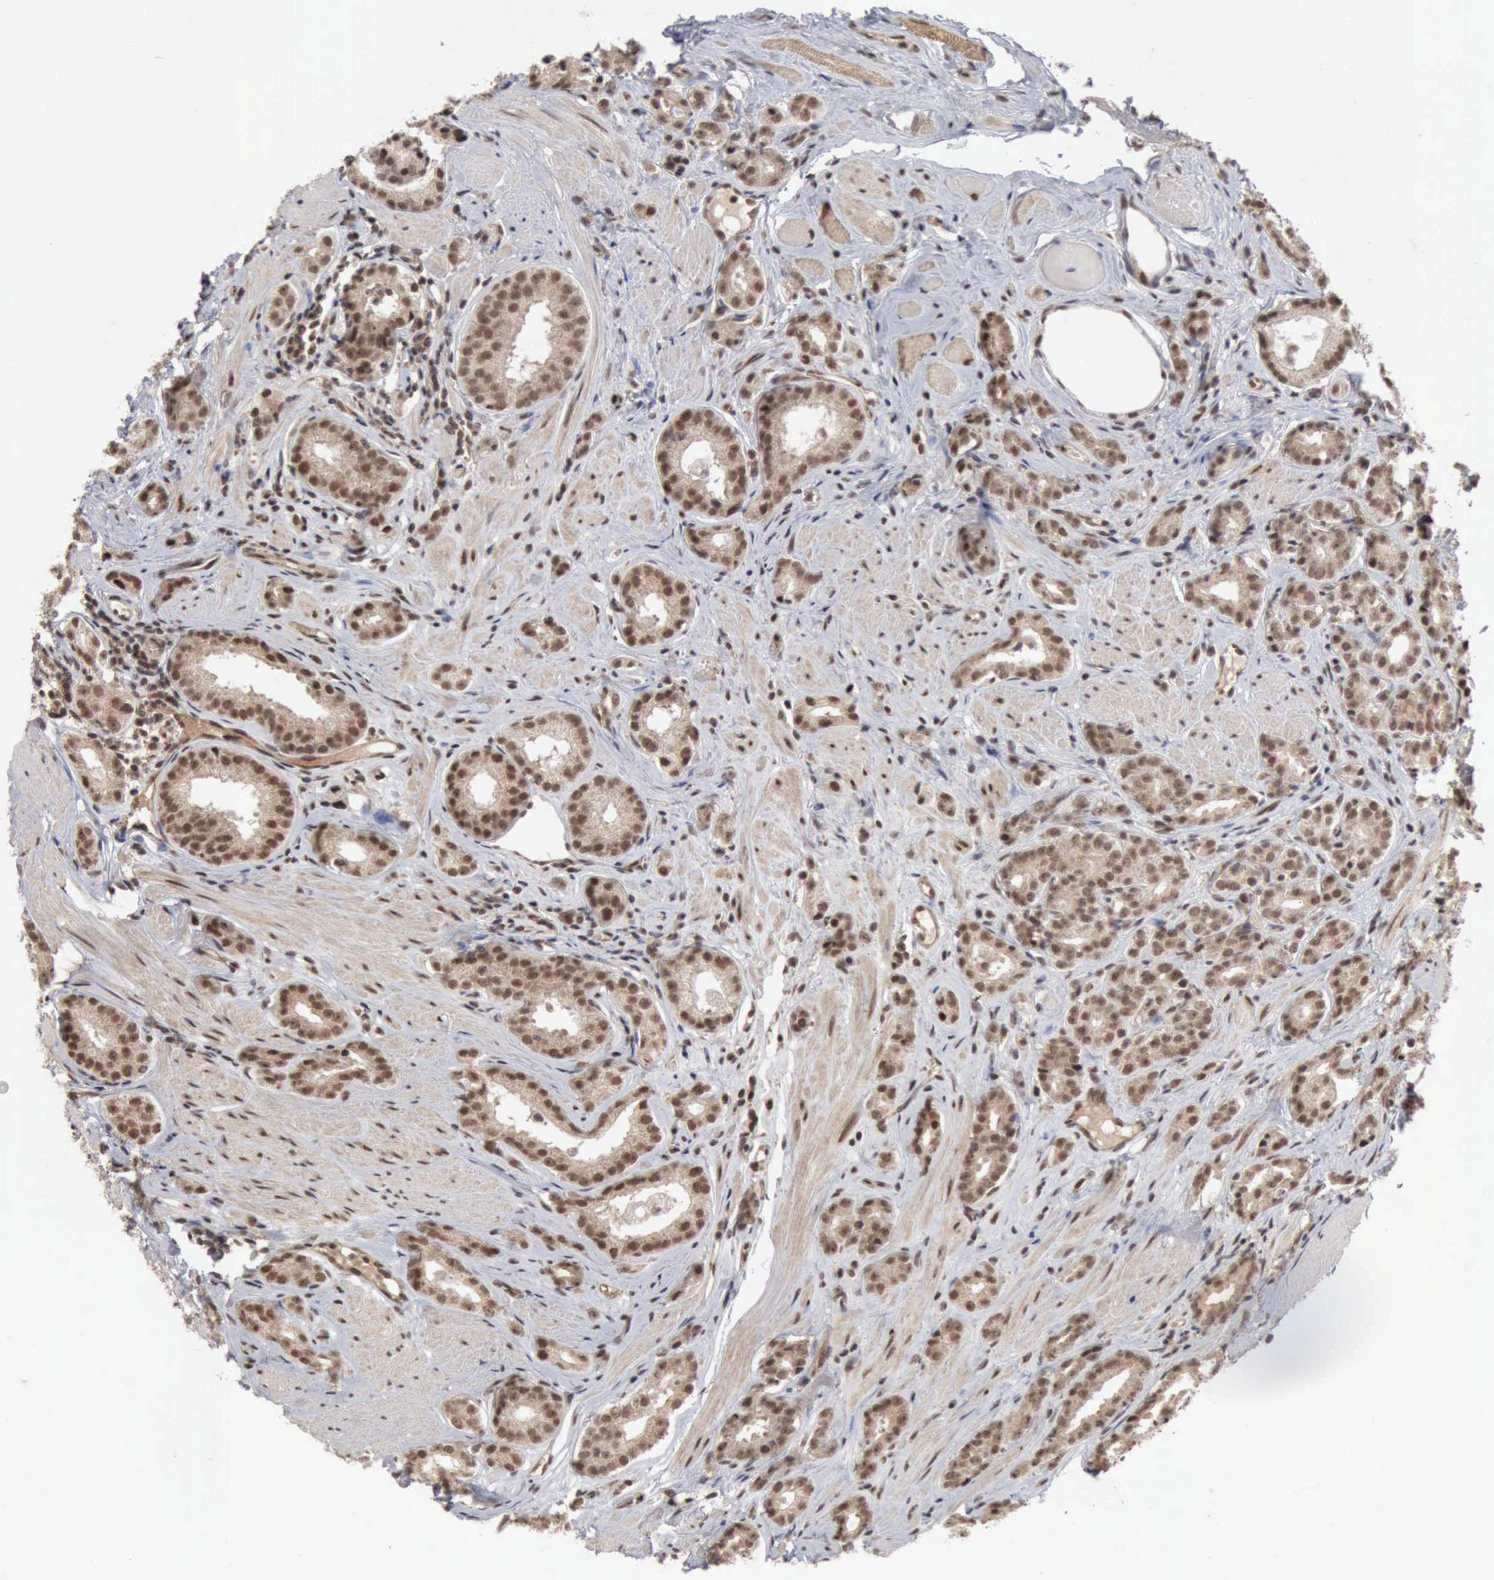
{"staining": {"intensity": "moderate", "quantity": ">75%", "location": "cytoplasmic/membranous,nuclear"}, "tissue": "prostate cancer", "cell_type": "Tumor cells", "image_type": "cancer", "snomed": [{"axis": "morphology", "description": "Adenocarcinoma, Medium grade"}, {"axis": "topography", "description": "Prostate"}], "caption": "Immunohistochemical staining of prostate cancer (adenocarcinoma (medium-grade)) displays medium levels of moderate cytoplasmic/membranous and nuclear positivity in about >75% of tumor cells. (IHC, brightfield microscopy, high magnification).", "gene": "CDKN2A", "patient": {"sex": "male", "age": 53}}